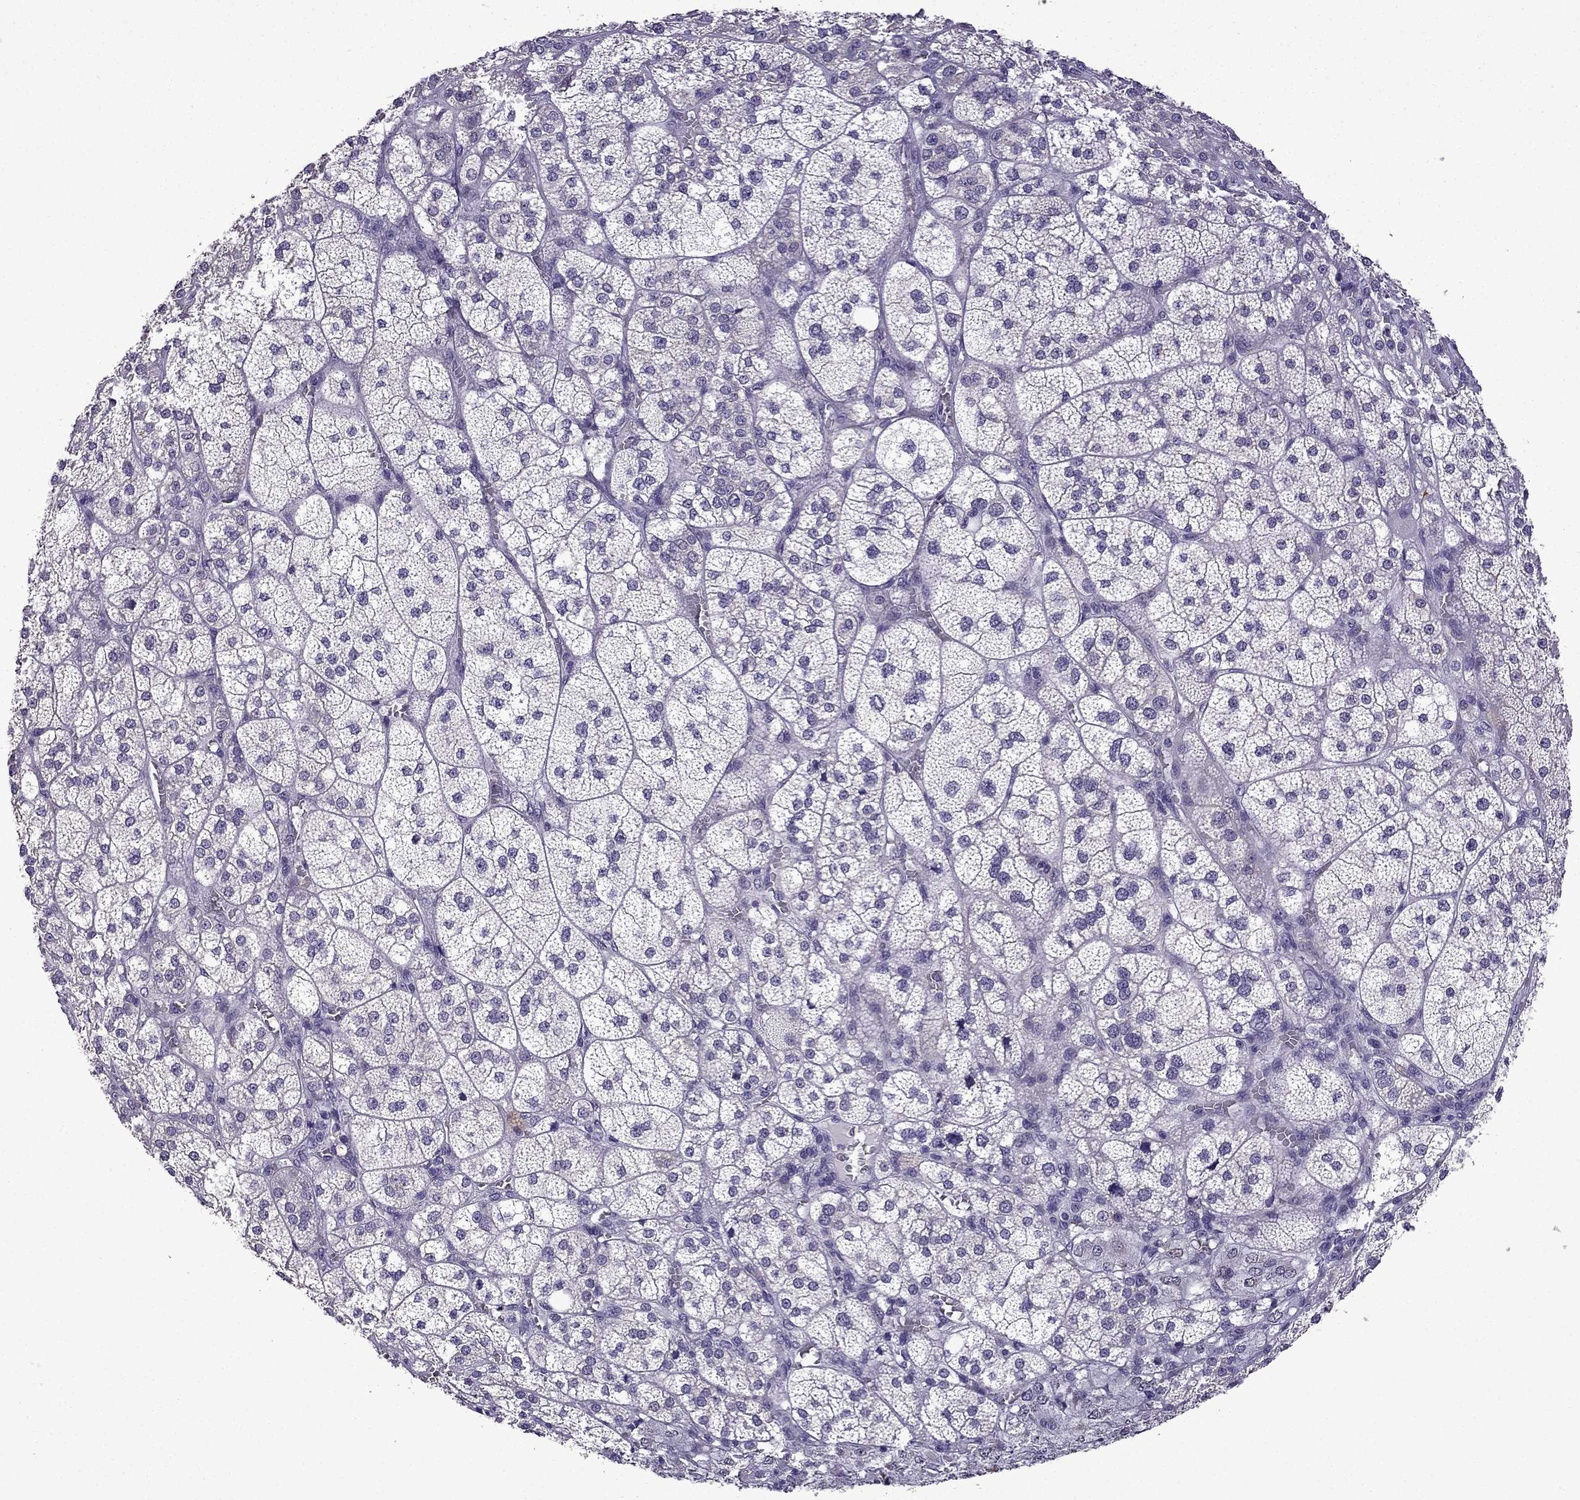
{"staining": {"intensity": "moderate", "quantity": "<25%", "location": "cytoplasmic/membranous"}, "tissue": "adrenal gland", "cell_type": "Glandular cells", "image_type": "normal", "snomed": [{"axis": "morphology", "description": "Normal tissue, NOS"}, {"axis": "topography", "description": "Adrenal gland"}], "caption": "Human adrenal gland stained with a protein marker reveals moderate staining in glandular cells.", "gene": "TTN", "patient": {"sex": "female", "age": 60}}